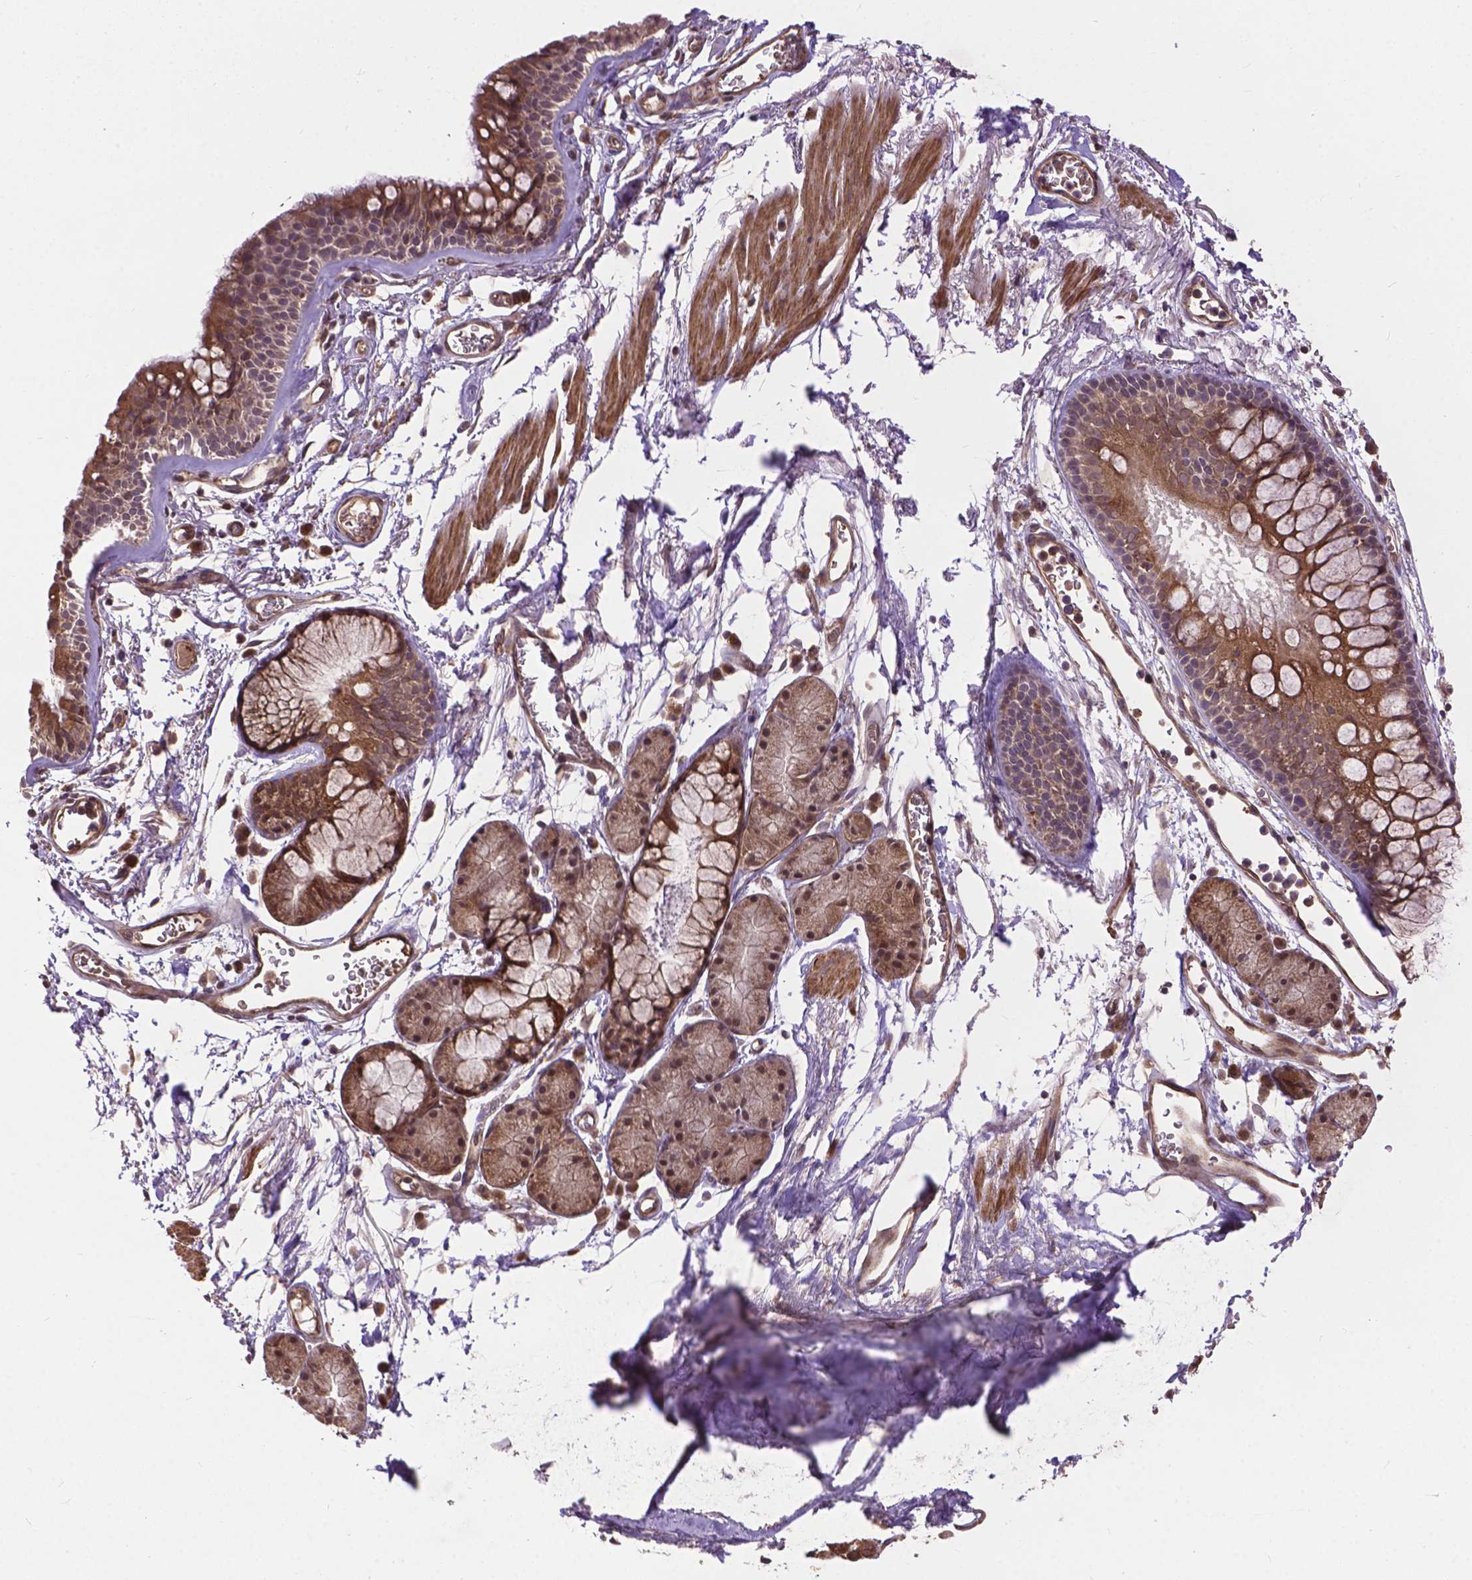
{"staining": {"intensity": "strong", "quantity": ">75%", "location": "cytoplasmic/membranous"}, "tissue": "bronchus", "cell_type": "Respiratory epithelial cells", "image_type": "normal", "snomed": [{"axis": "morphology", "description": "Normal tissue, NOS"}, {"axis": "topography", "description": "Cartilage tissue"}, {"axis": "topography", "description": "Bronchus"}], "caption": "Immunohistochemistry photomicrograph of unremarkable bronchus: bronchus stained using immunohistochemistry demonstrates high levels of strong protein expression localized specifically in the cytoplasmic/membranous of respiratory epithelial cells, appearing as a cytoplasmic/membranous brown color.", "gene": "ZNF616", "patient": {"sex": "female", "age": 79}}